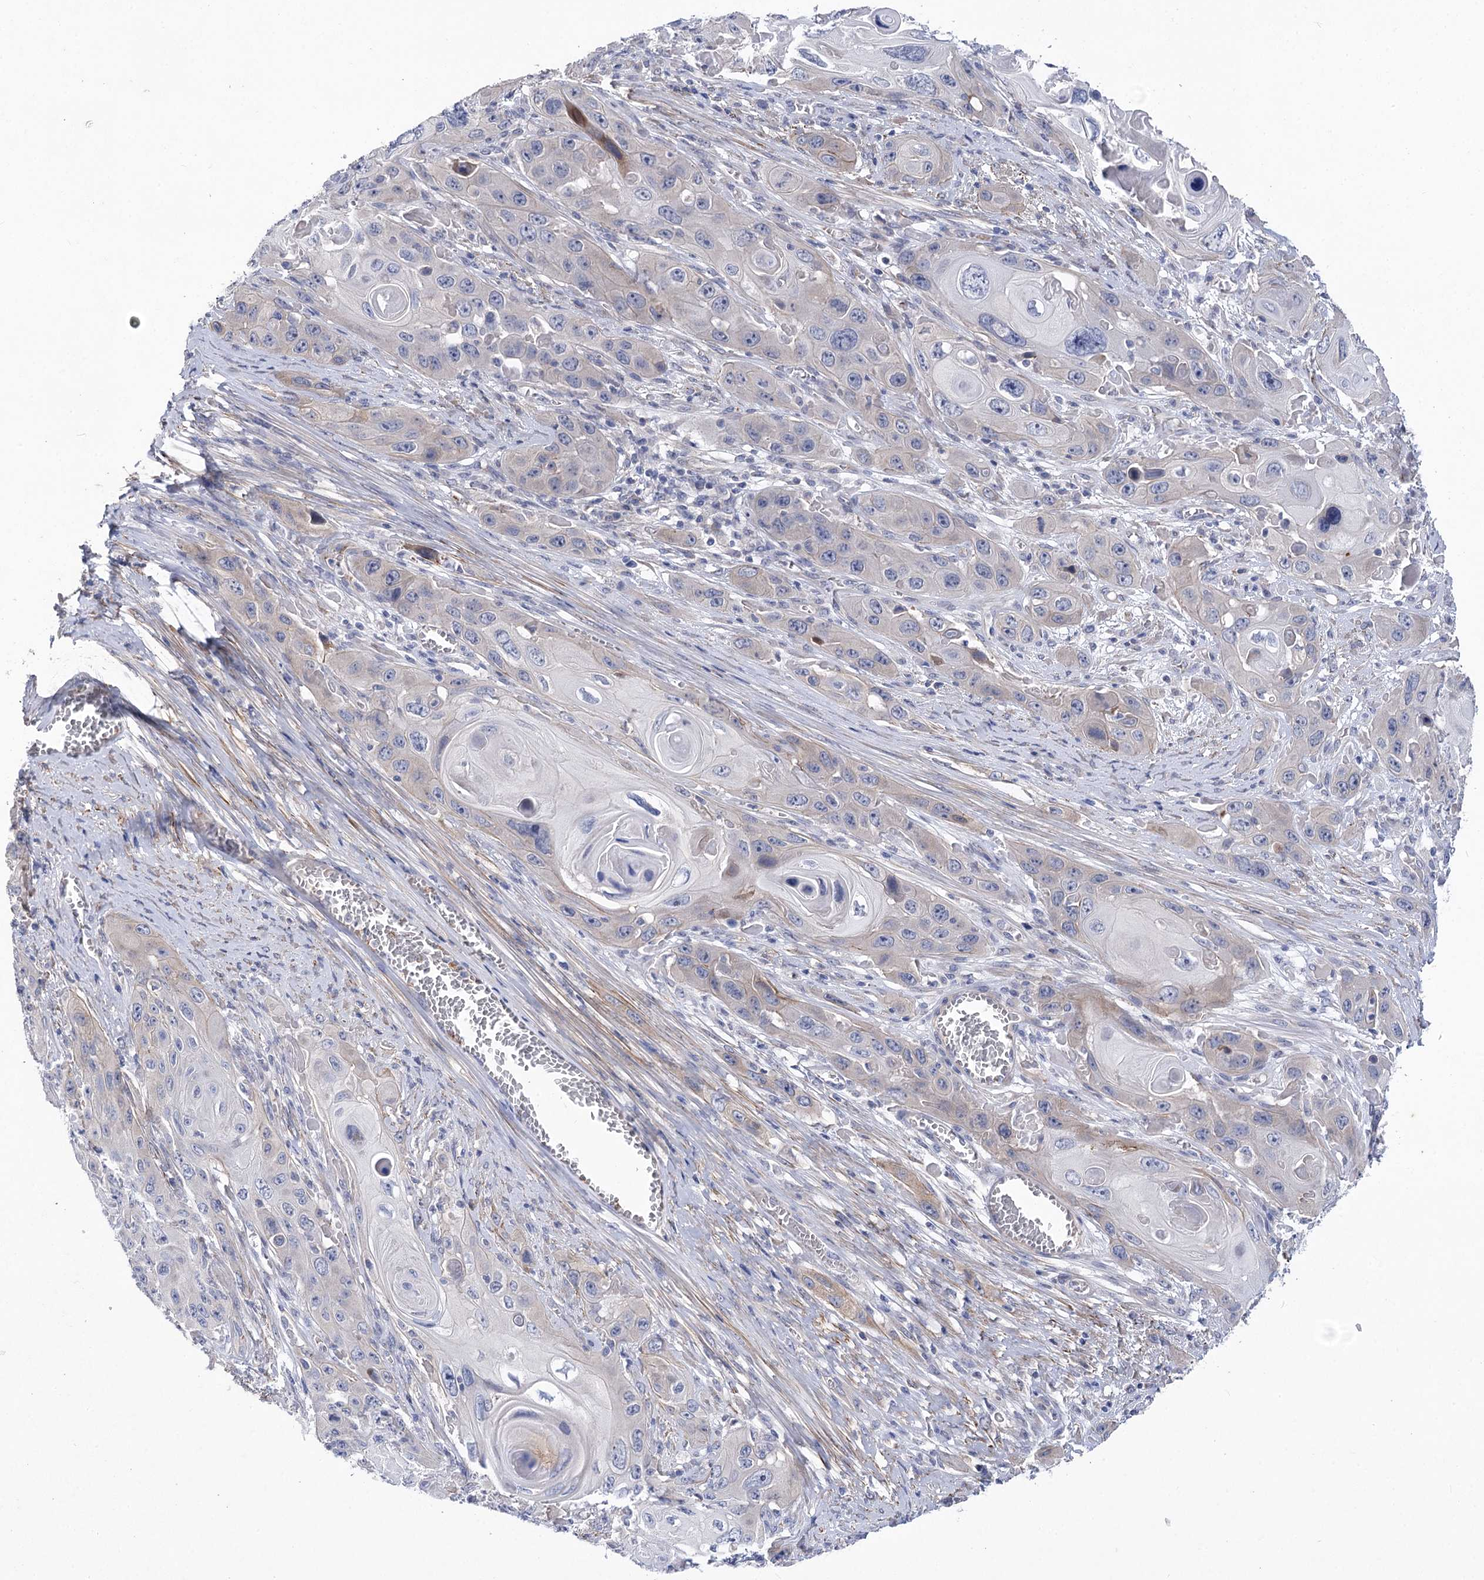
{"staining": {"intensity": "weak", "quantity": "<25%", "location": "cytoplasmic/membranous"}, "tissue": "skin cancer", "cell_type": "Tumor cells", "image_type": "cancer", "snomed": [{"axis": "morphology", "description": "Squamous cell carcinoma, NOS"}, {"axis": "topography", "description": "Skin"}], "caption": "Tumor cells are negative for brown protein staining in skin cancer.", "gene": "RDH16", "patient": {"sex": "male", "age": 55}}